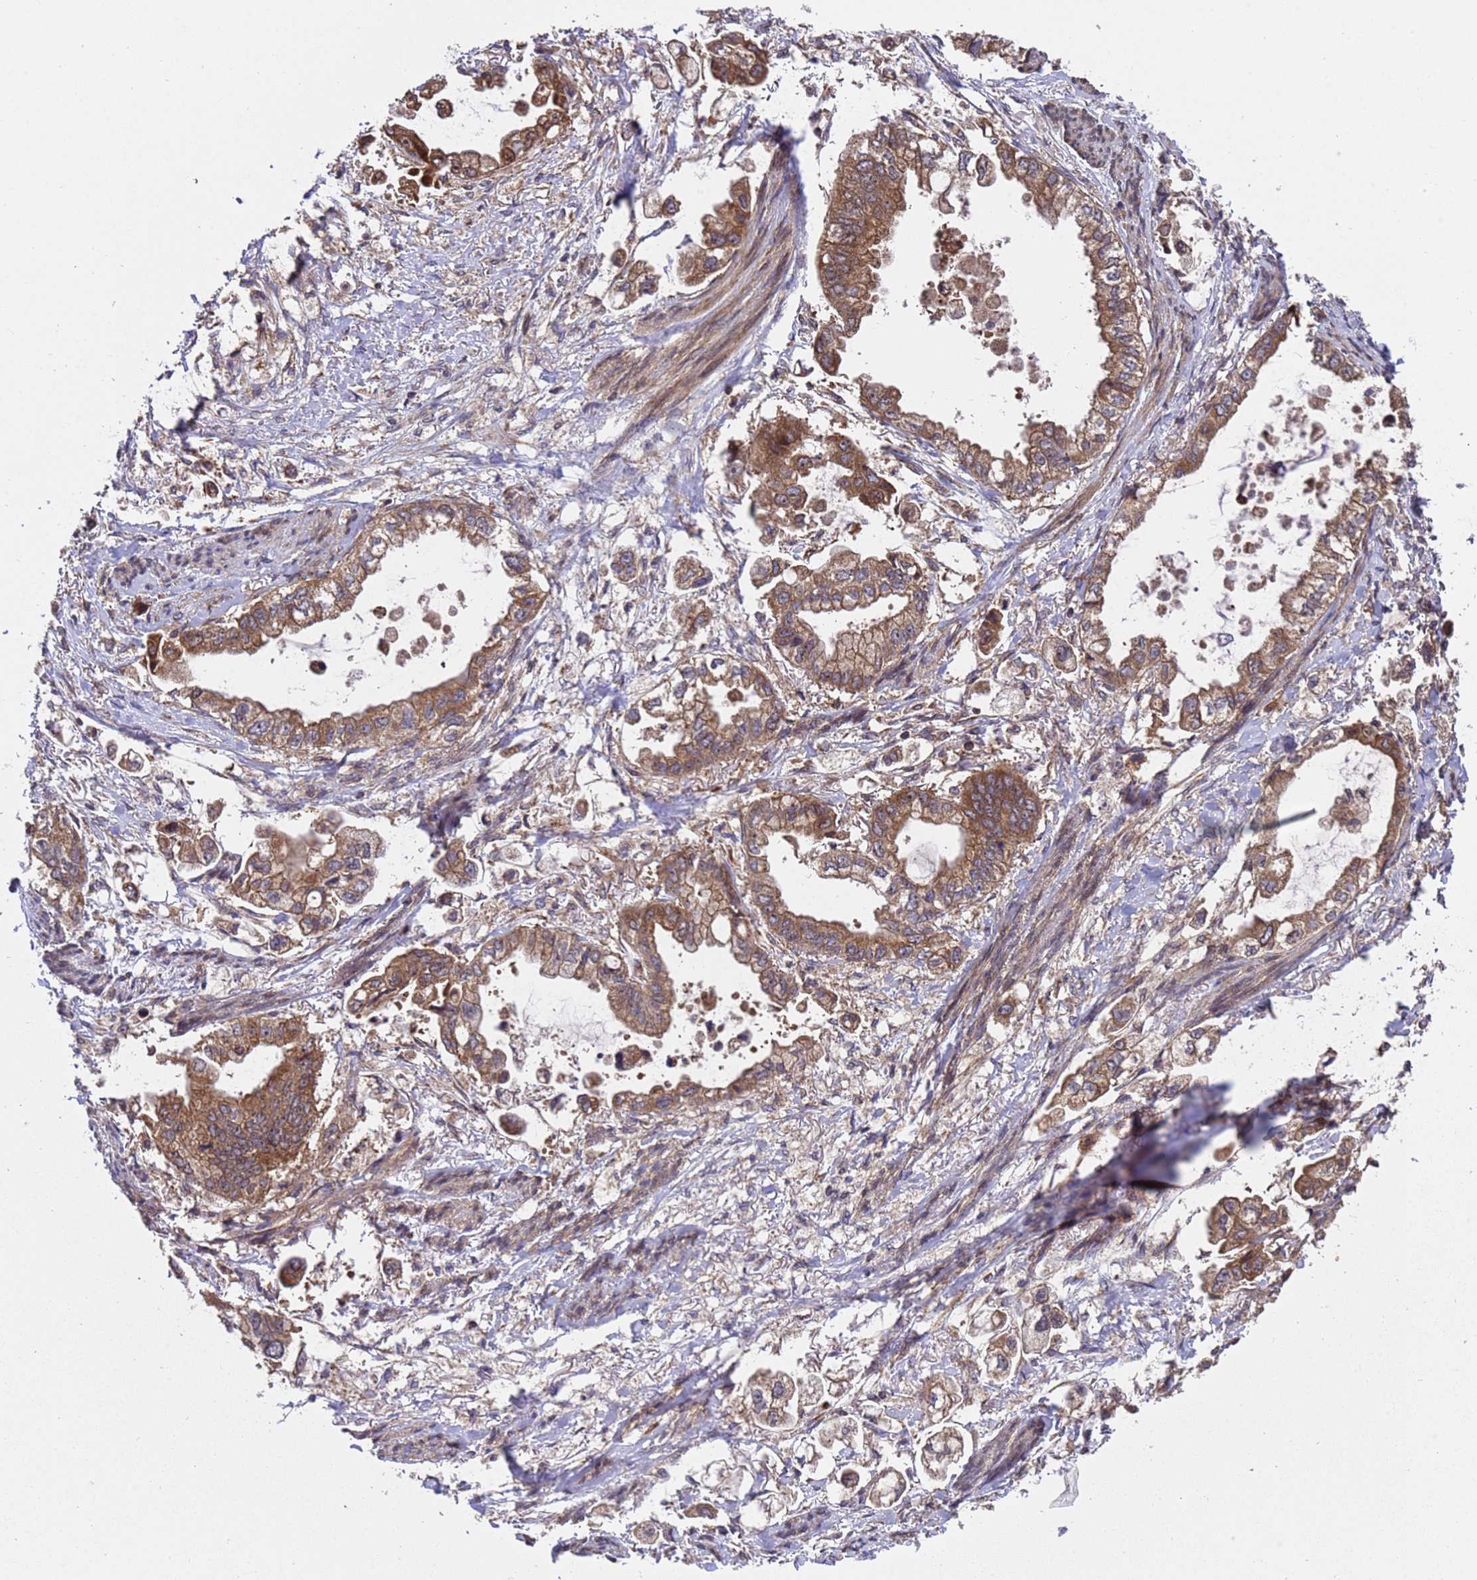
{"staining": {"intensity": "moderate", "quantity": ">75%", "location": "cytoplasmic/membranous"}, "tissue": "stomach cancer", "cell_type": "Tumor cells", "image_type": "cancer", "snomed": [{"axis": "morphology", "description": "Adenocarcinoma, NOS"}, {"axis": "topography", "description": "Stomach"}], "caption": "The immunohistochemical stain labels moderate cytoplasmic/membranous staining in tumor cells of stomach cancer tissue.", "gene": "TSR3", "patient": {"sex": "male", "age": 62}}